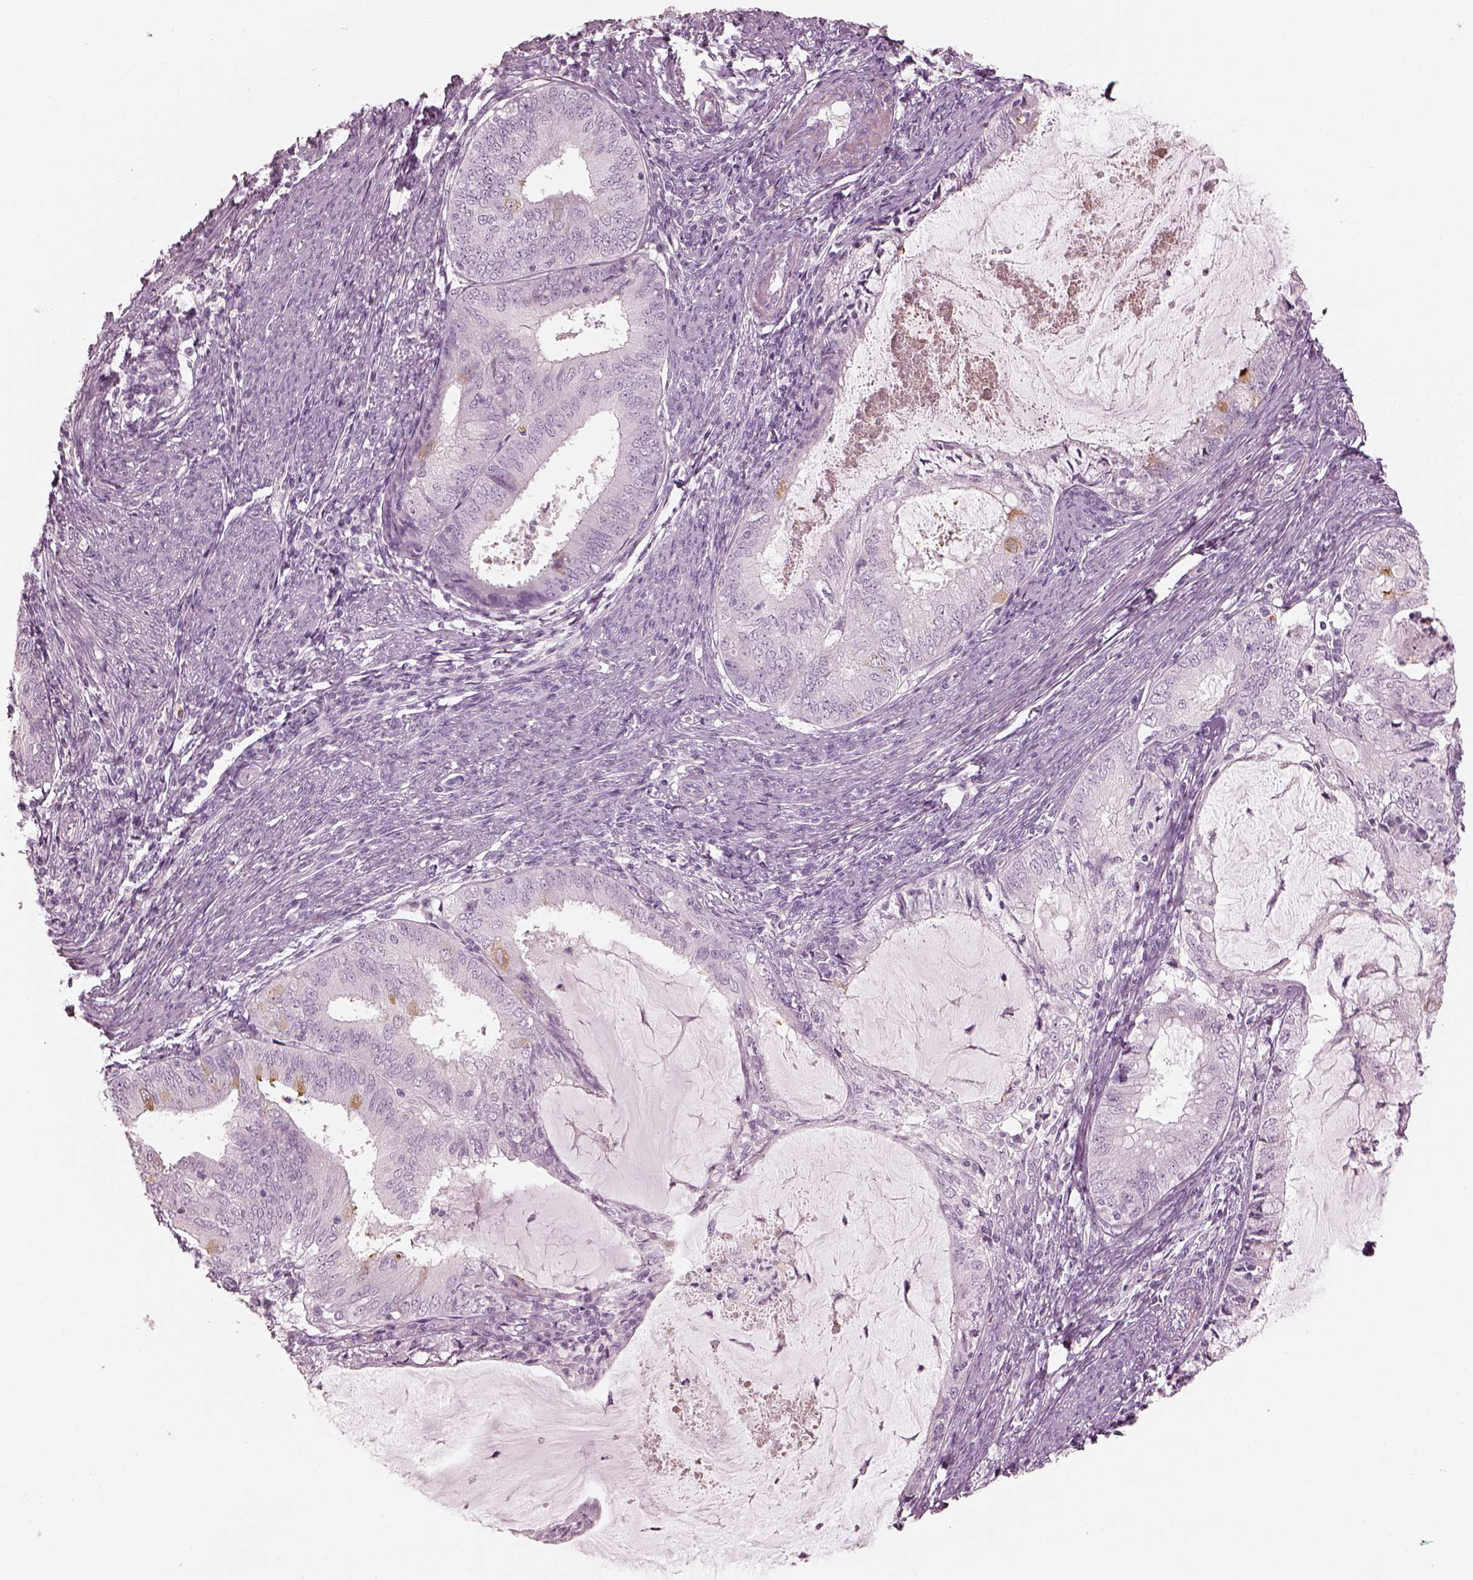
{"staining": {"intensity": "negative", "quantity": "none", "location": "none"}, "tissue": "endometrial cancer", "cell_type": "Tumor cells", "image_type": "cancer", "snomed": [{"axis": "morphology", "description": "Adenocarcinoma, NOS"}, {"axis": "topography", "description": "Endometrium"}], "caption": "IHC image of endometrial adenocarcinoma stained for a protein (brown), which shows no positivity in tumor cells. Brightfield microscopy of immunohistochemistry (IHC) stained with DAB (3,3'-diaminobenzidine) (brown) and hematoxylin (blue), captured at high magnification.", "gene": "RSPH9", "patient": {"sex": "female", "age": 57}}